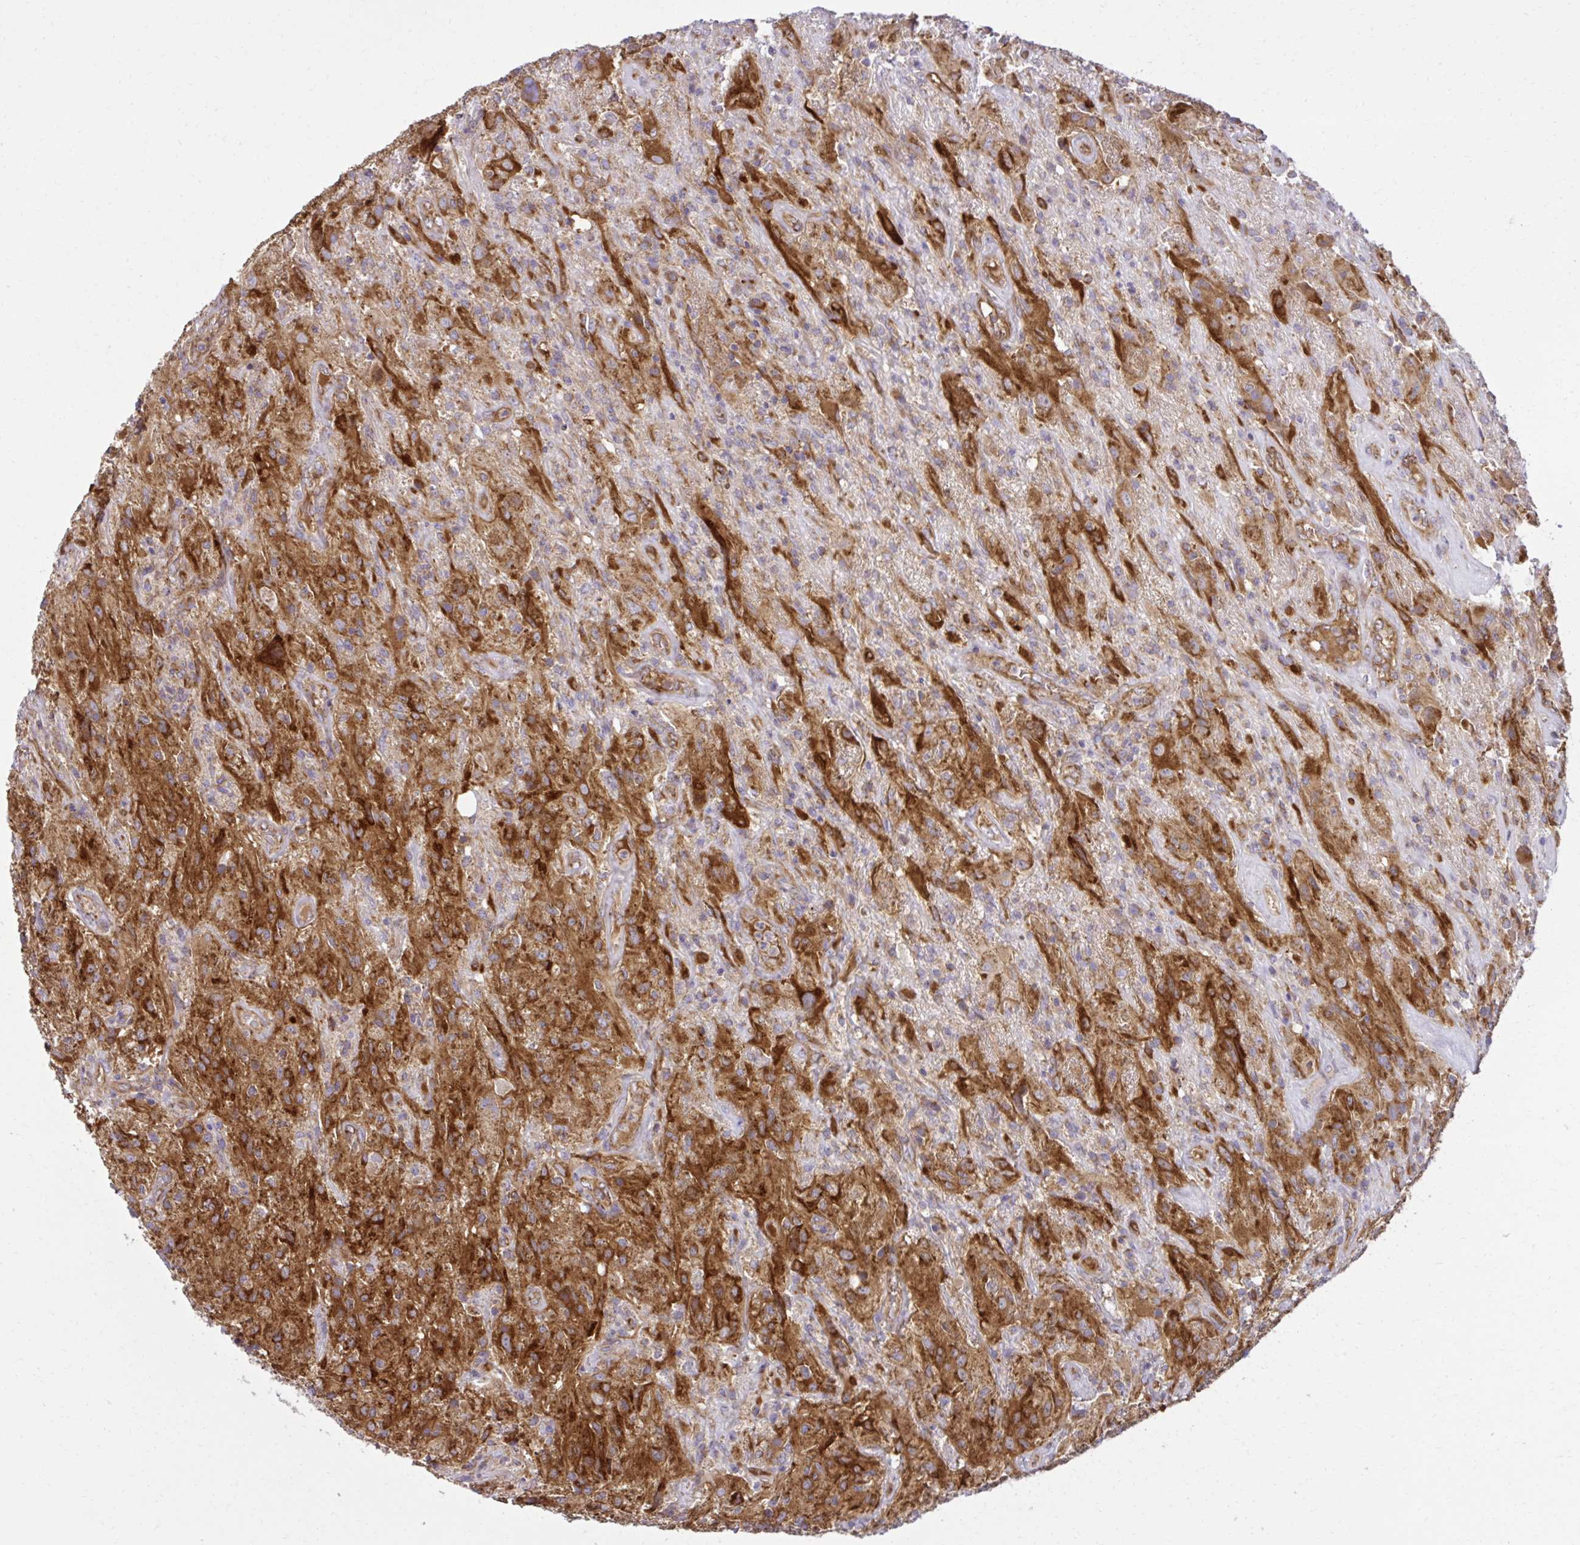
{"staining": {"intensity": "moderate", "quantity": "25%-75%", "location": "cytoplasmic/membranous"}, "tissue": "glioma", "cell_type": "Tumor cells", "image_type": "cancer", "snomed": [{"axis": "morphology", "description": "Glioma, malignant, High grade"}, {"axis": "topography", "description": "Brain"}], "caption": "Immunohistochemical staining of malignant high-grade glioma displays moderate cytoplasmic/membranous protein positivity in about 25%-75% of tumor cells.", "gene": "LIMS1", "patient": {"sex": "male", "age": 46}}